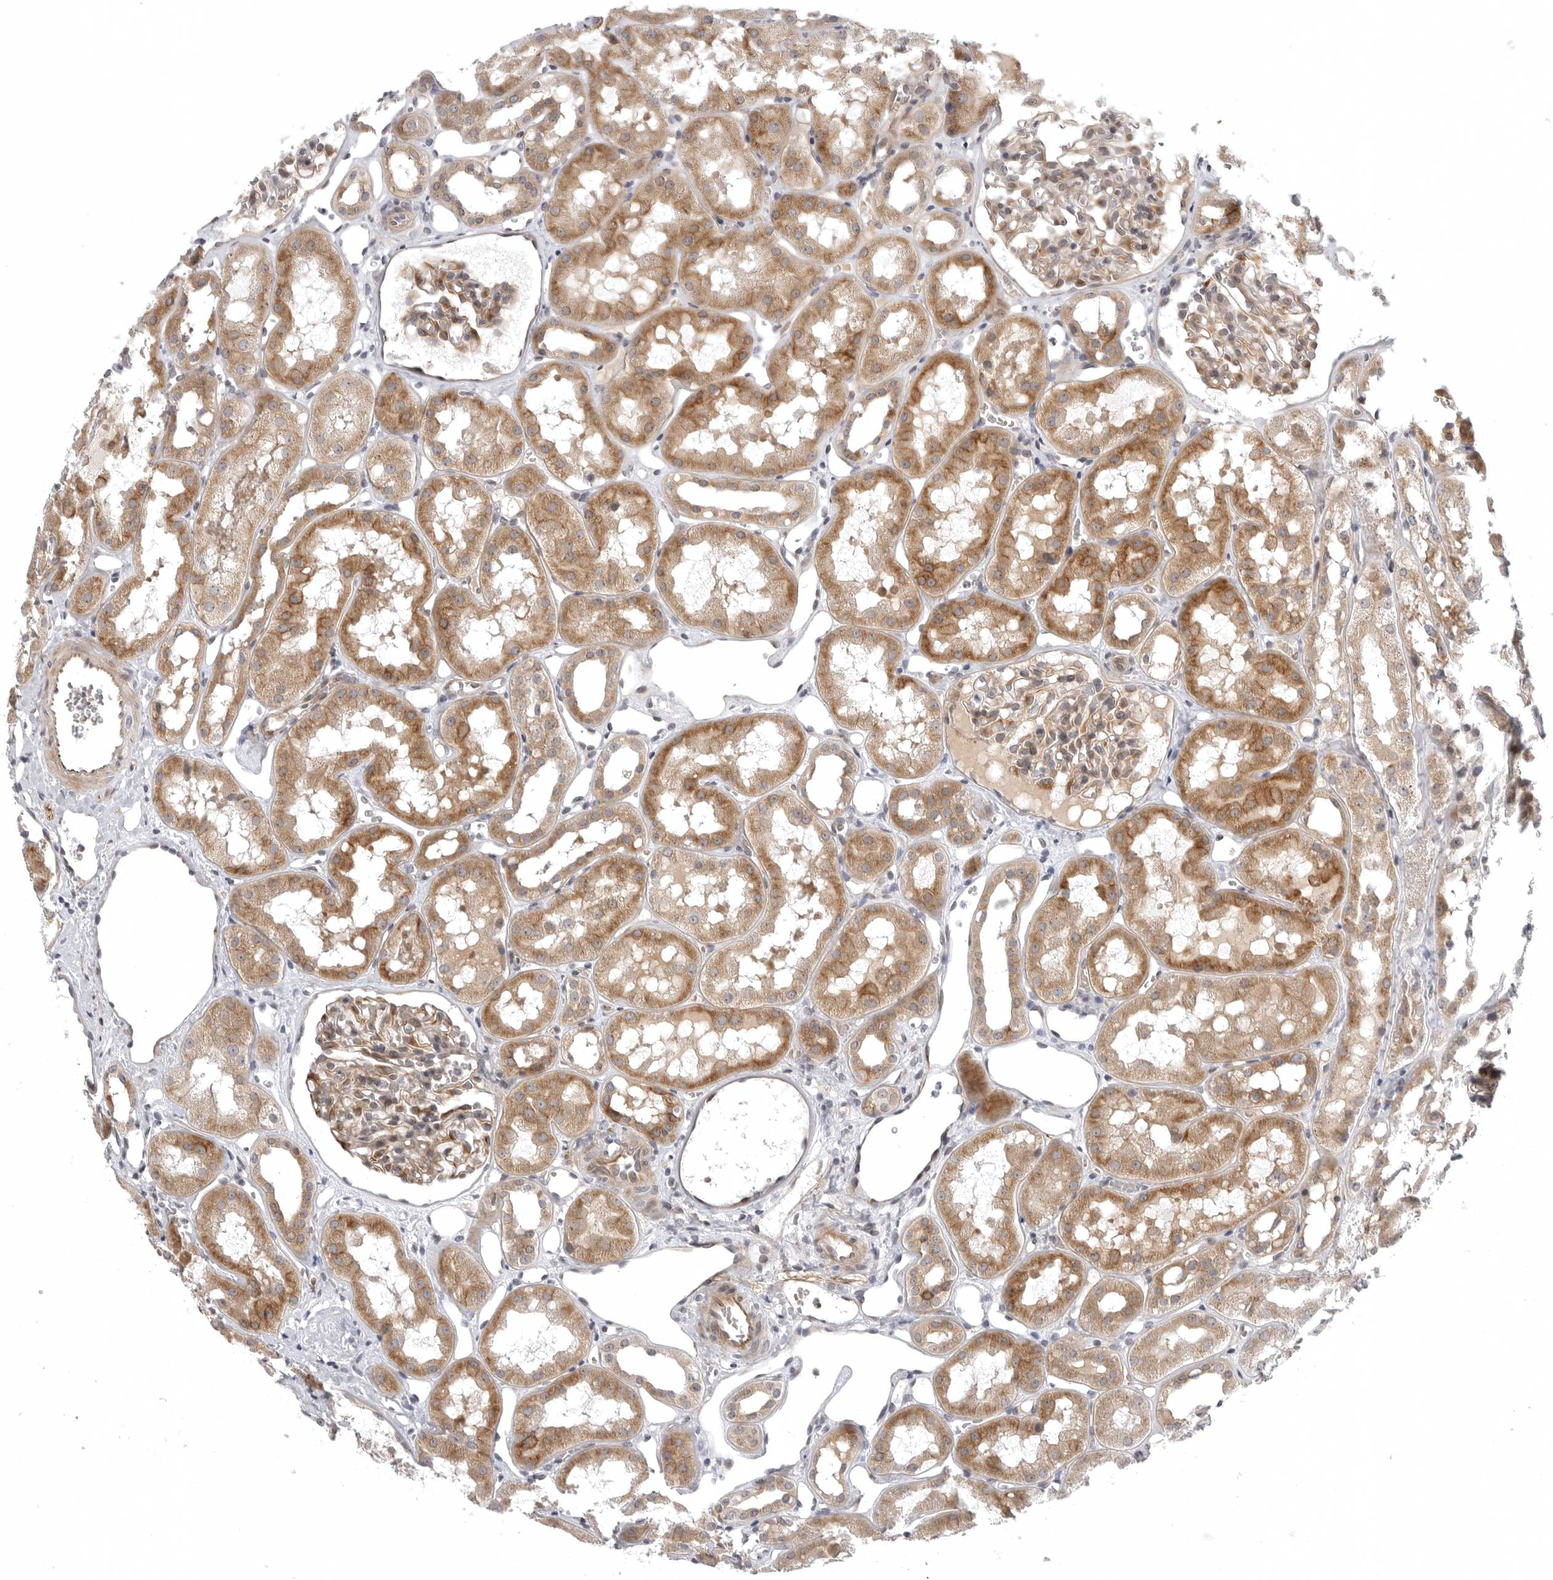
{"staining": {"intensity": "moderate", "quantity": "<25%", "location": "cytoplasmic/membranous"}, "tissue": "kidney", "cell_type": "Cells in glomeruli", "image_type": "normal", "snomed": [{"axis": "morphology", "description": "Normal tissue, NOS"}, {"axis": "topography", "description": "Kidney"}], "caption": "Approximately <25% of cells in glomeruli in unremarkable human kidney show moderate cytoplasmic/membranous protein positivity as visualized by brown immunohistochemical staining.", "gene": "CD300LD", "patient": {"sex": "male", "age": 16}}